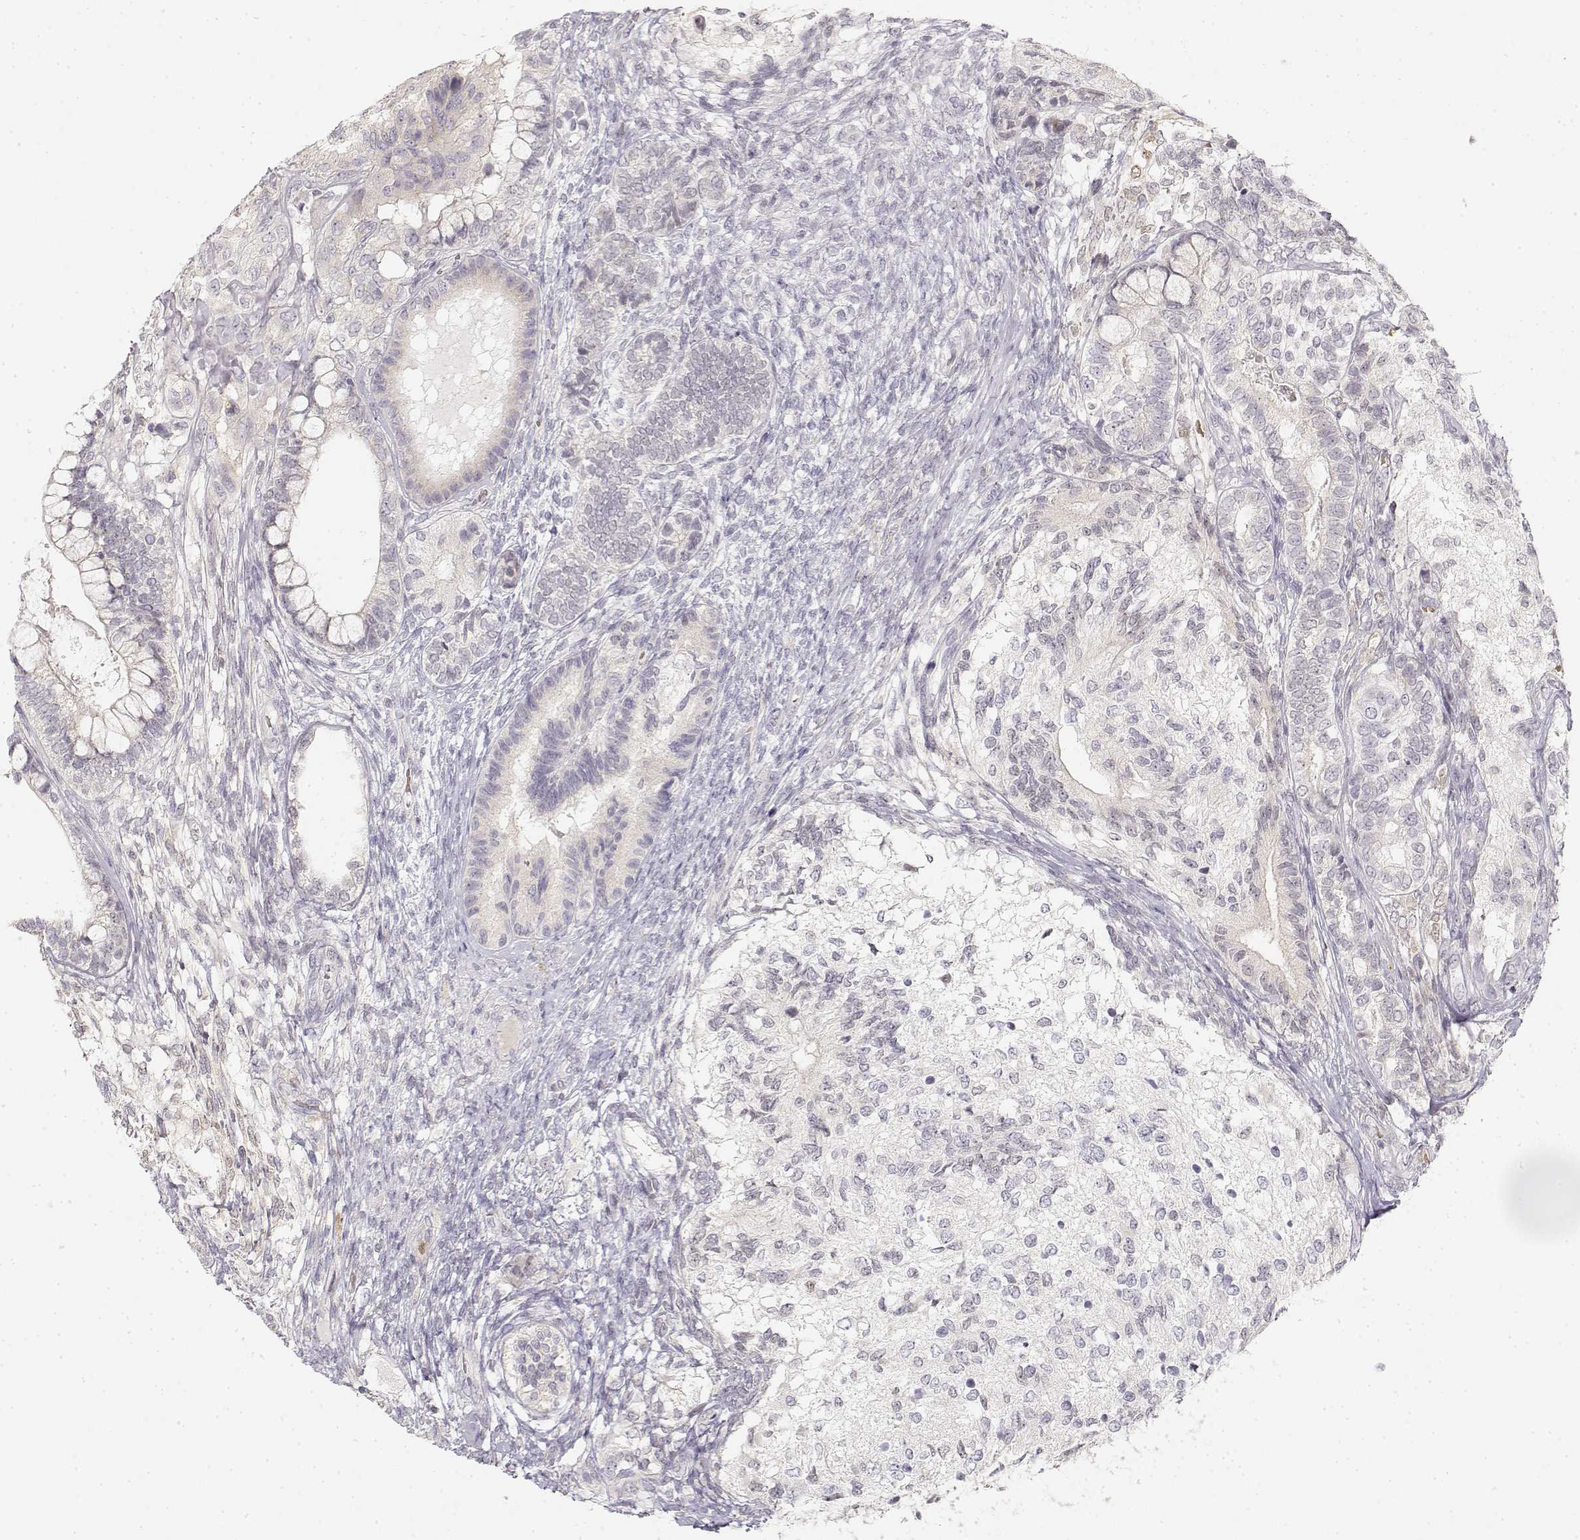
{"staining": {"intensity": "negative", "quantity": "none", "location": "none"}, "tissue": "testis cancer", "cell_type": "Tumor cells", "image_type": "cancer", "snomed": [{"axis": "morphology", "description": "Seminoma, NOS"}, {"axis": "morphology", "description": "Carcinoma, Embryonal, NOS"}, {"axis": "topography", "description": "Testis"}], "caption": "Photomicrograph shows no protein staining in tumor cells of testis cancer tissue. Nuclei are stained in blue.", "gene": "GLIPR1L2", "patient": {"sex": "male", "age": 41}}